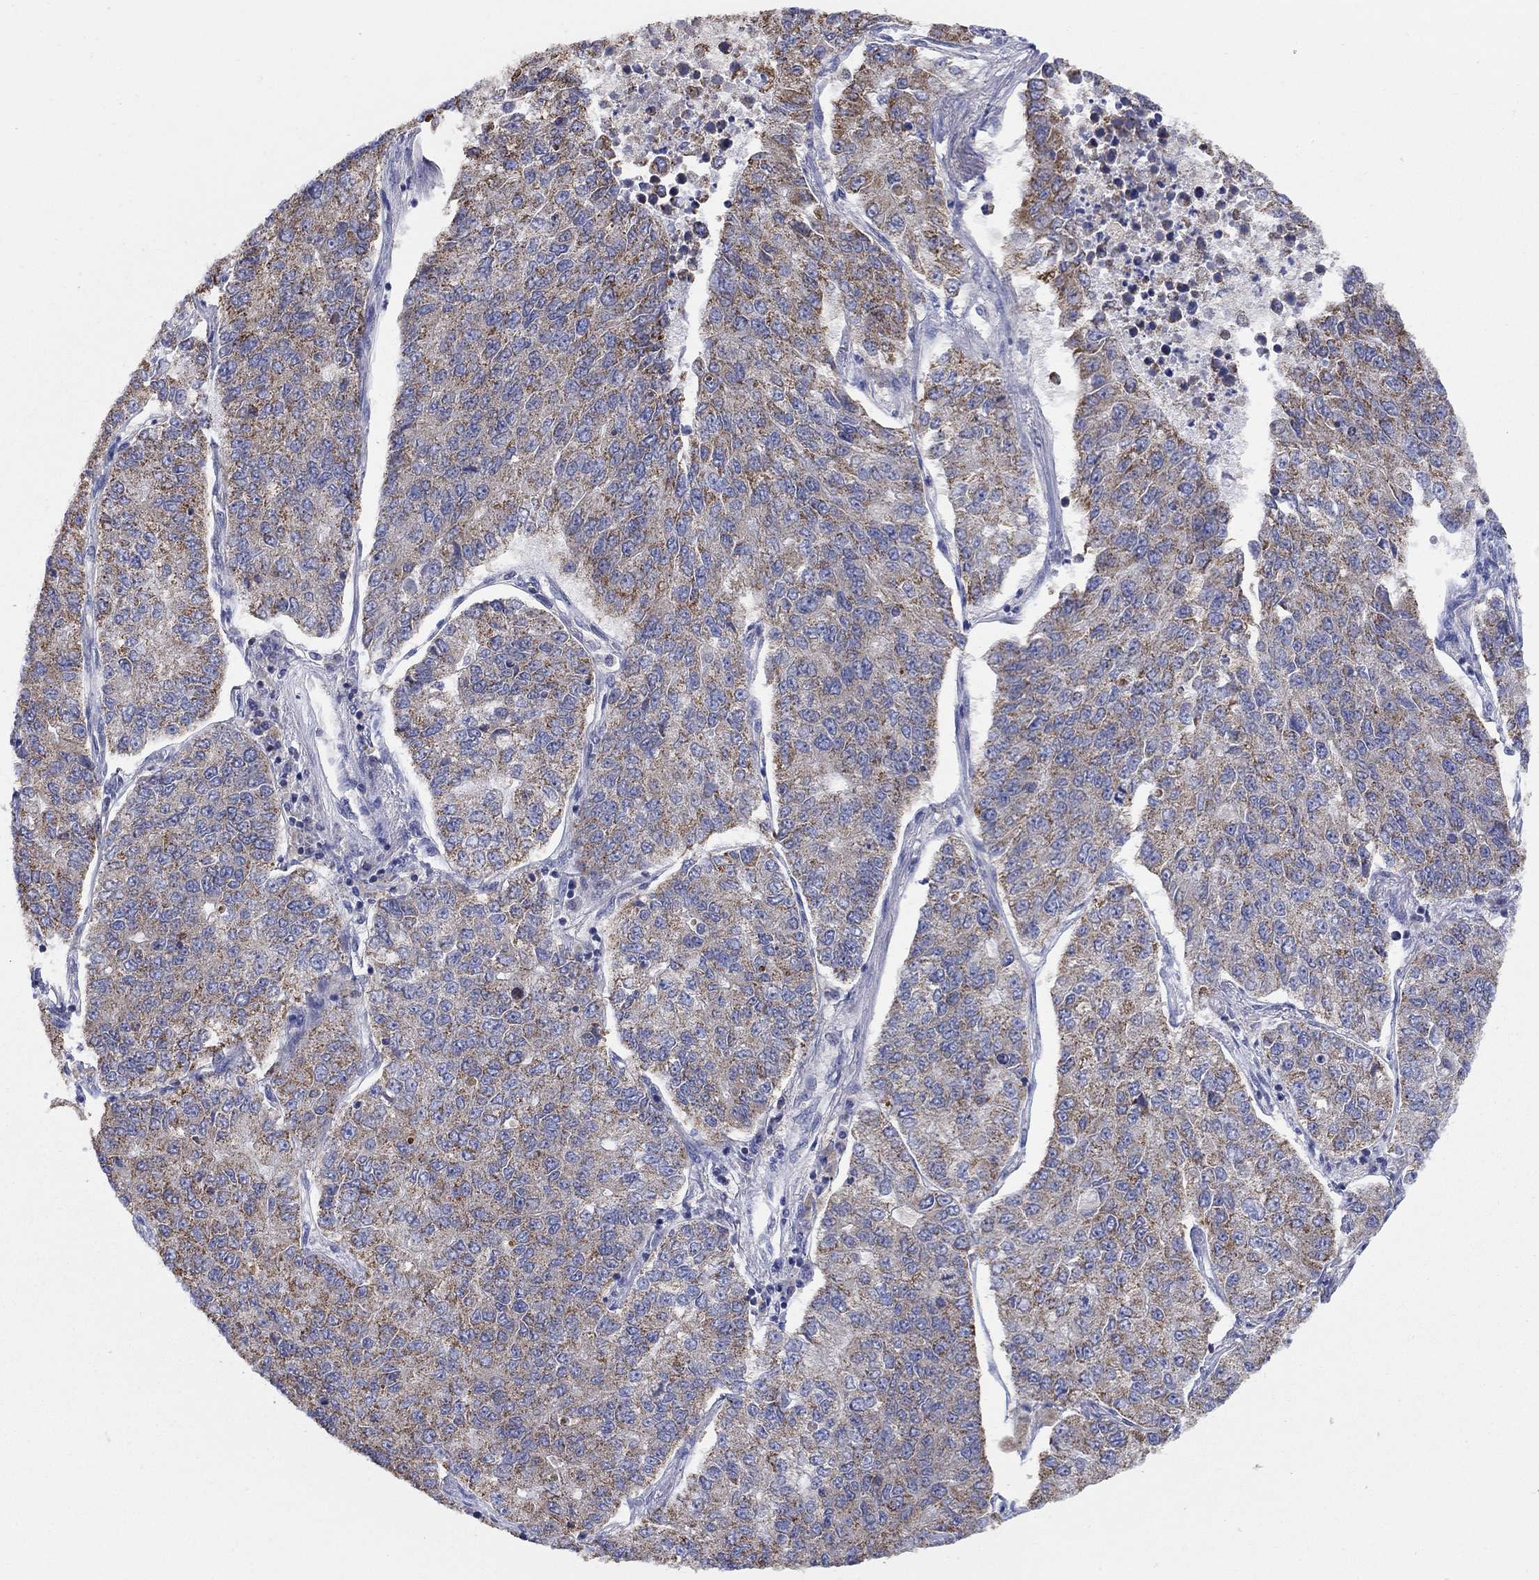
{"staining": {"intensity": "moderate", "quantity": ">75%", "location": "cytoplasmic/membranous"}, "tissue": "lung cancer", "cell_type": "Tumor cells", "image_type": "cancer", "snomed": [{"axis": "morphology", "description": "Adenocarcinoma, NOS"}, {"axis": "topography", "description": "Lung"}], "caption": "A high-resolution micrograph shows immunohistochemistry staining of lung adenocarcinoma, which demonstrates moderate cytoplasmic/membranous positivity in approximately >75% of tumor cells.", "gene": "CLVS1", "patient": {"sex": "male", "age": 49}}